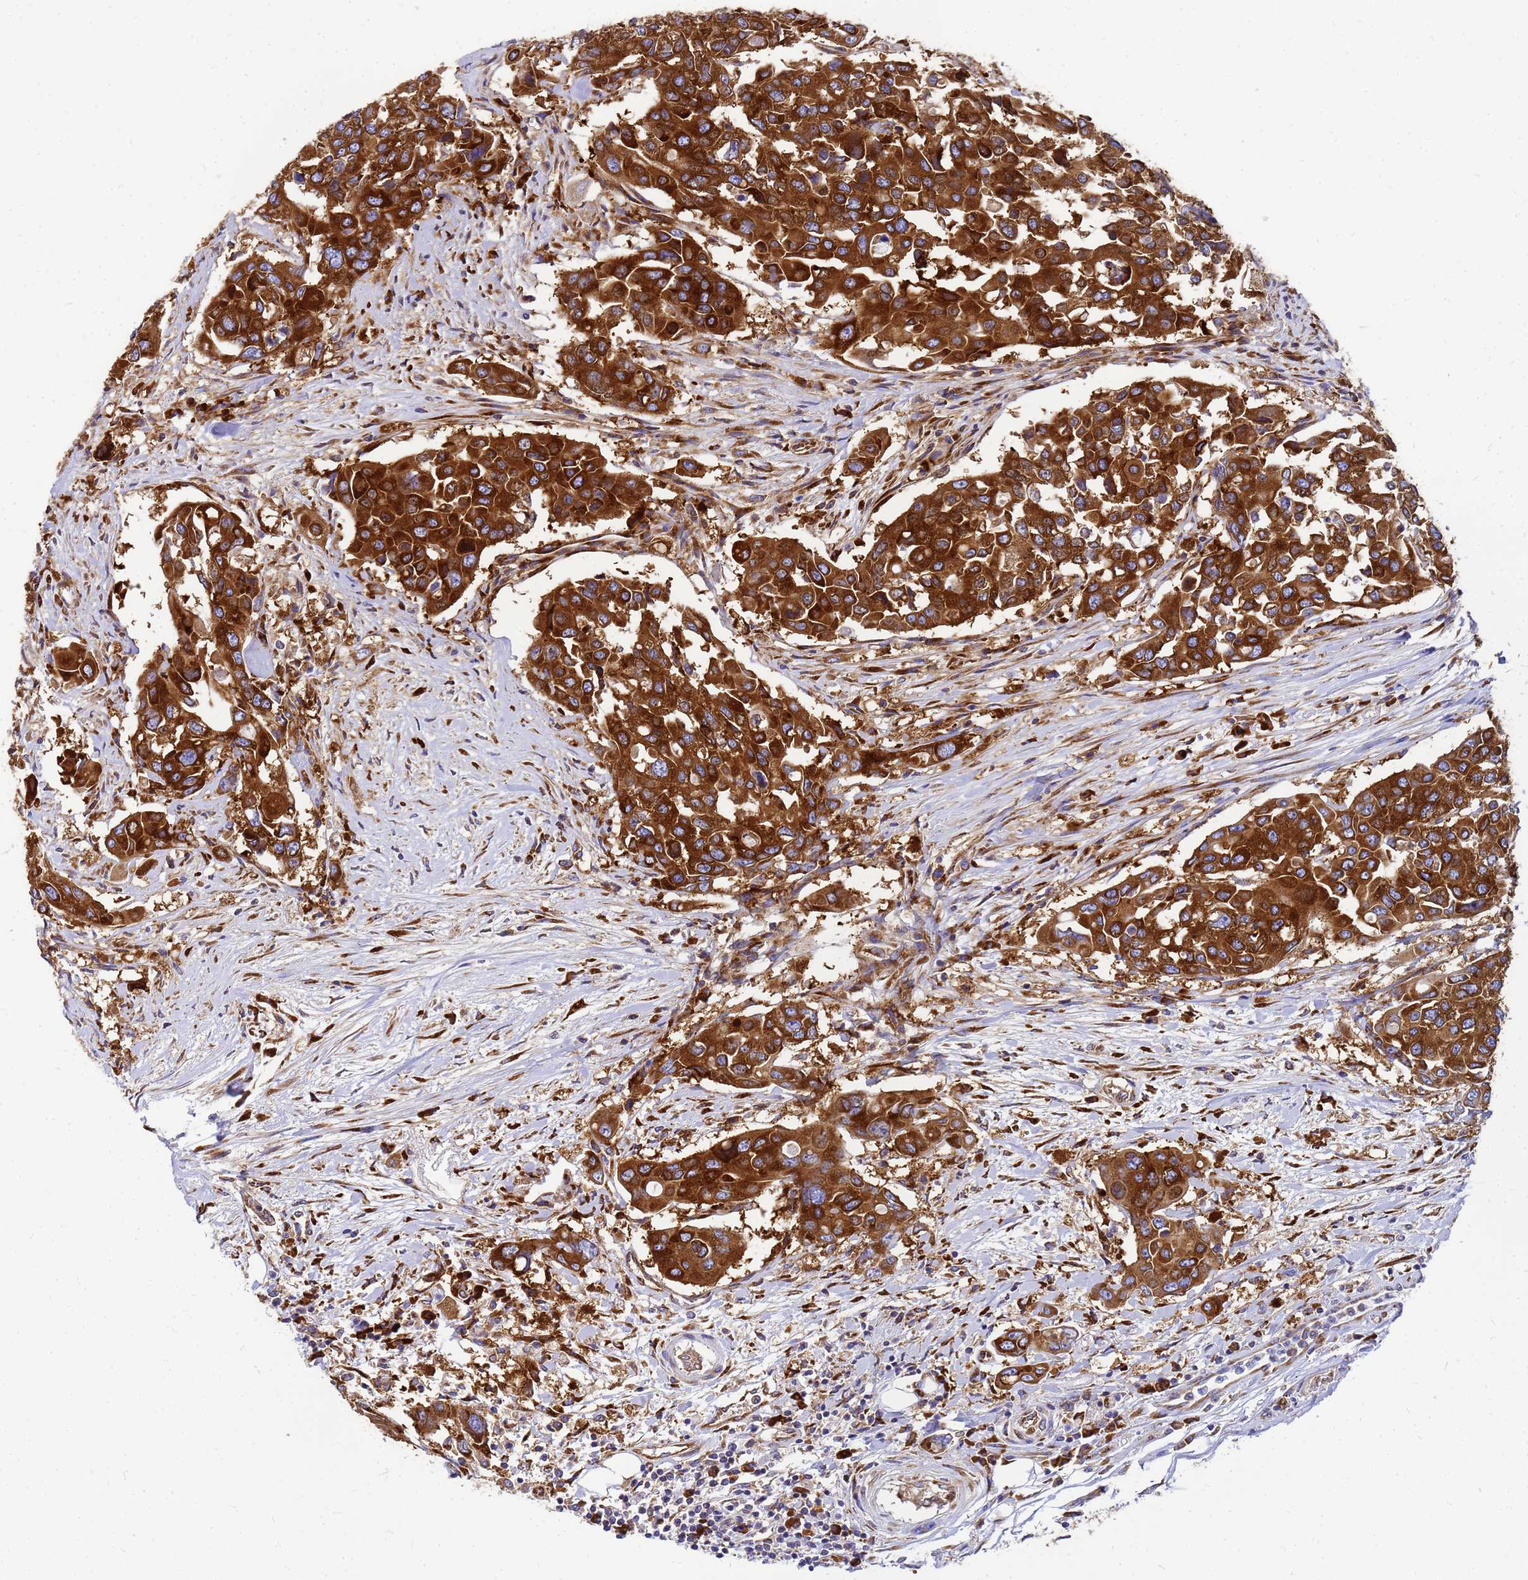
{"staining": {"intensity": "strong", "quantity": ">75%", "location": "cytoplasmic/membranous"}, "tissue": "colorectal cancer", "cell_type": "Tumor cells", "image_type": "cancer", "snomed": [{"axis": "morphology", "description": "Adenocarcinoma, NOS"}, {"axis": "topography", "description": "Colon"}], "caption": "The micrograph shows a brown stain indicating the presence of a protein in the cytoplasmic/membranous of tumor cells in adenocarcinoma (colorectal).", "gene": "EEF1D", "patient": {"sex": "male", "age": 77}}